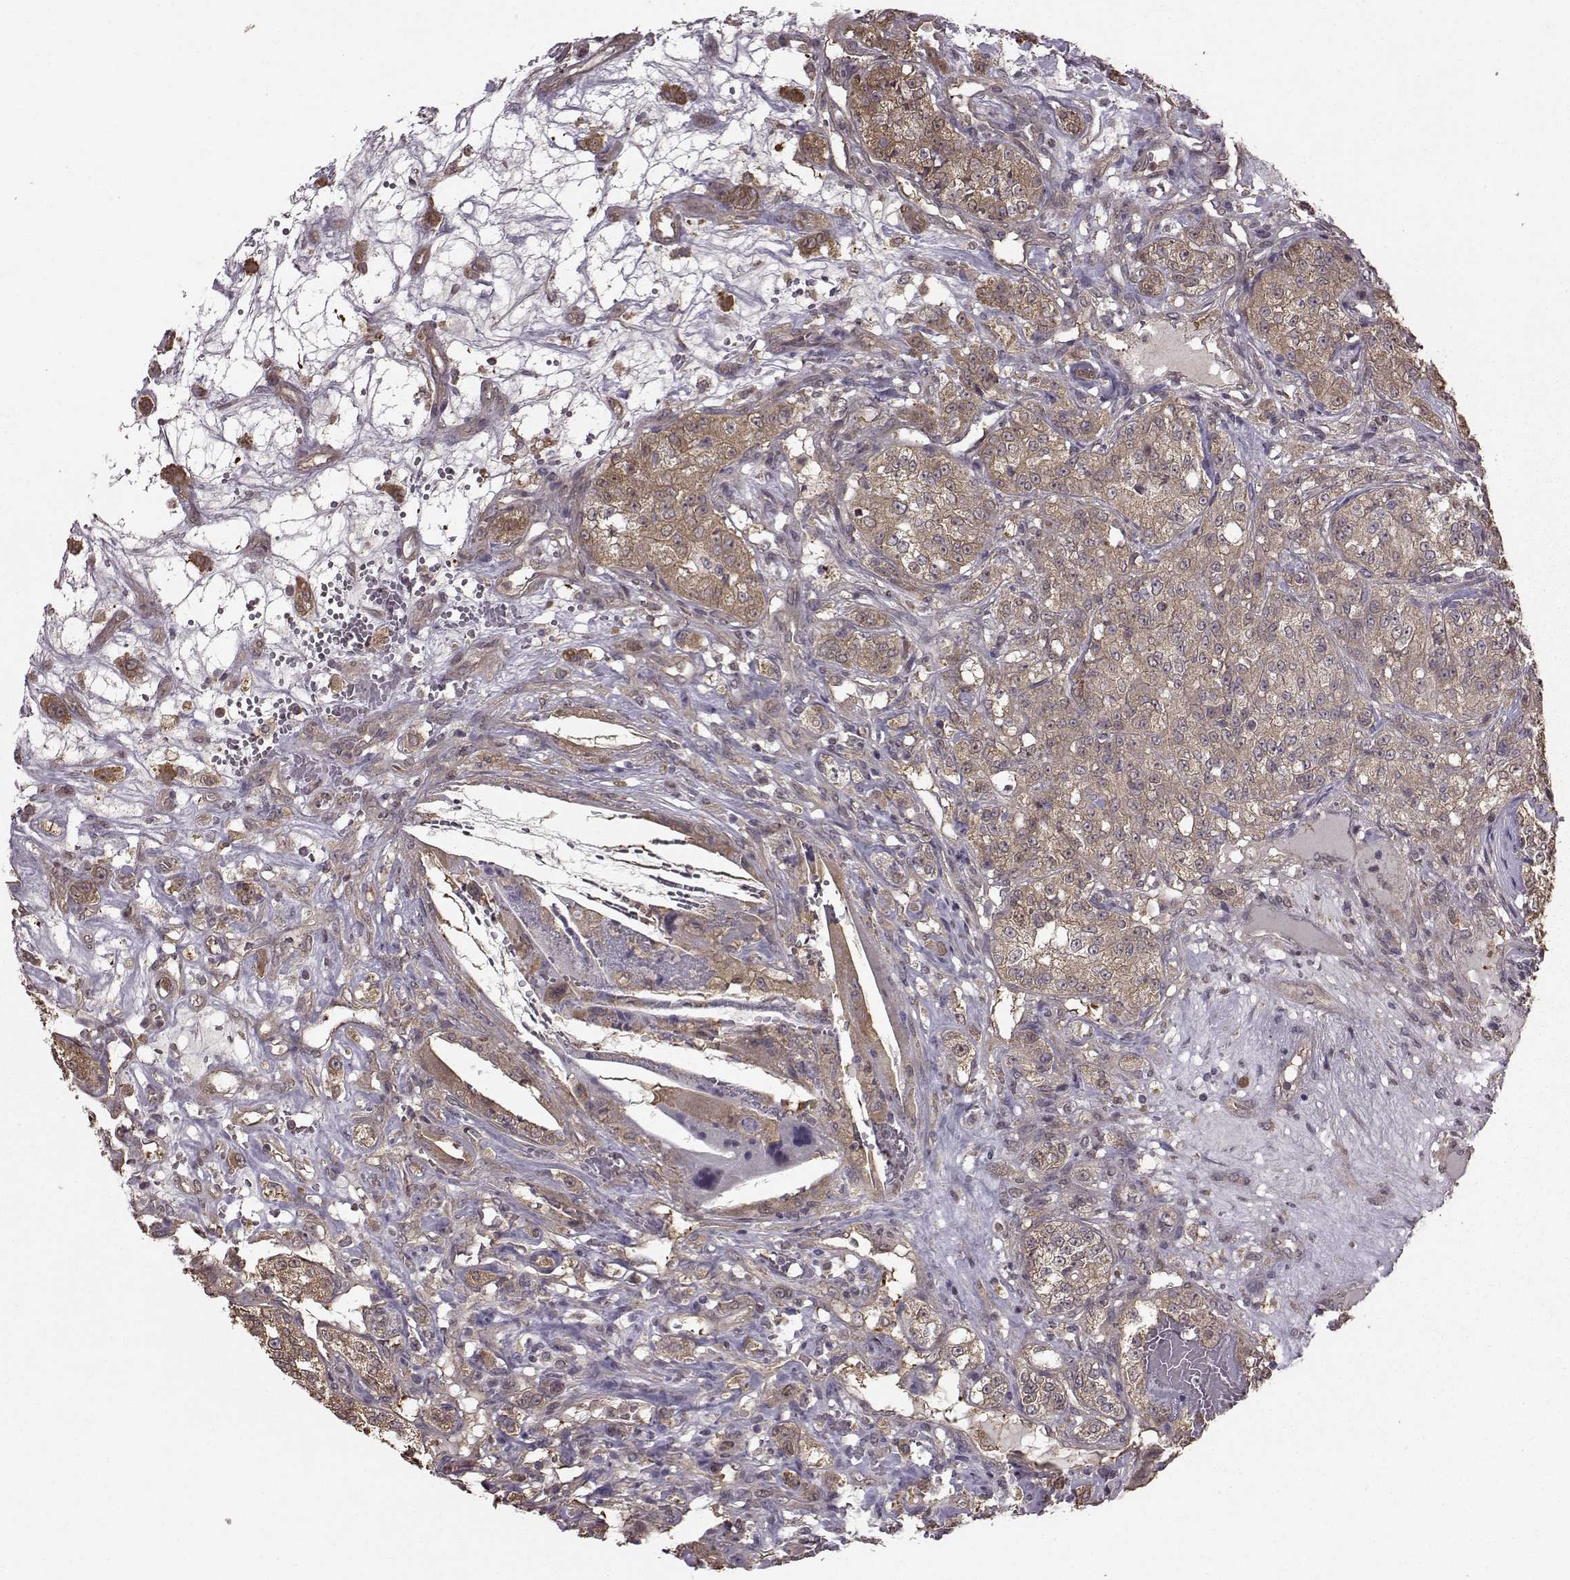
{"staining": {"intensity": "moderate", "quantity": ">75%", "location": "cytoplasmic/membranous"}, "tissue": "renal cancer", "cell_type": "Tumor cells", "image_type": "cancer", "snomed": [{"axis": "morphology", "description": "Adenocarcinoma, NOS"}, {"axis": "topography", "description": "Kidney"}], "caption": "Tumor cells exhibit medium levels of moderate cytoplasmic/membranous staining in about >75% of cells in human renal cancer (adenocarcinoma).", "gene": "NME1-NME2", "patient": {"sex": "female", "age": 63}}